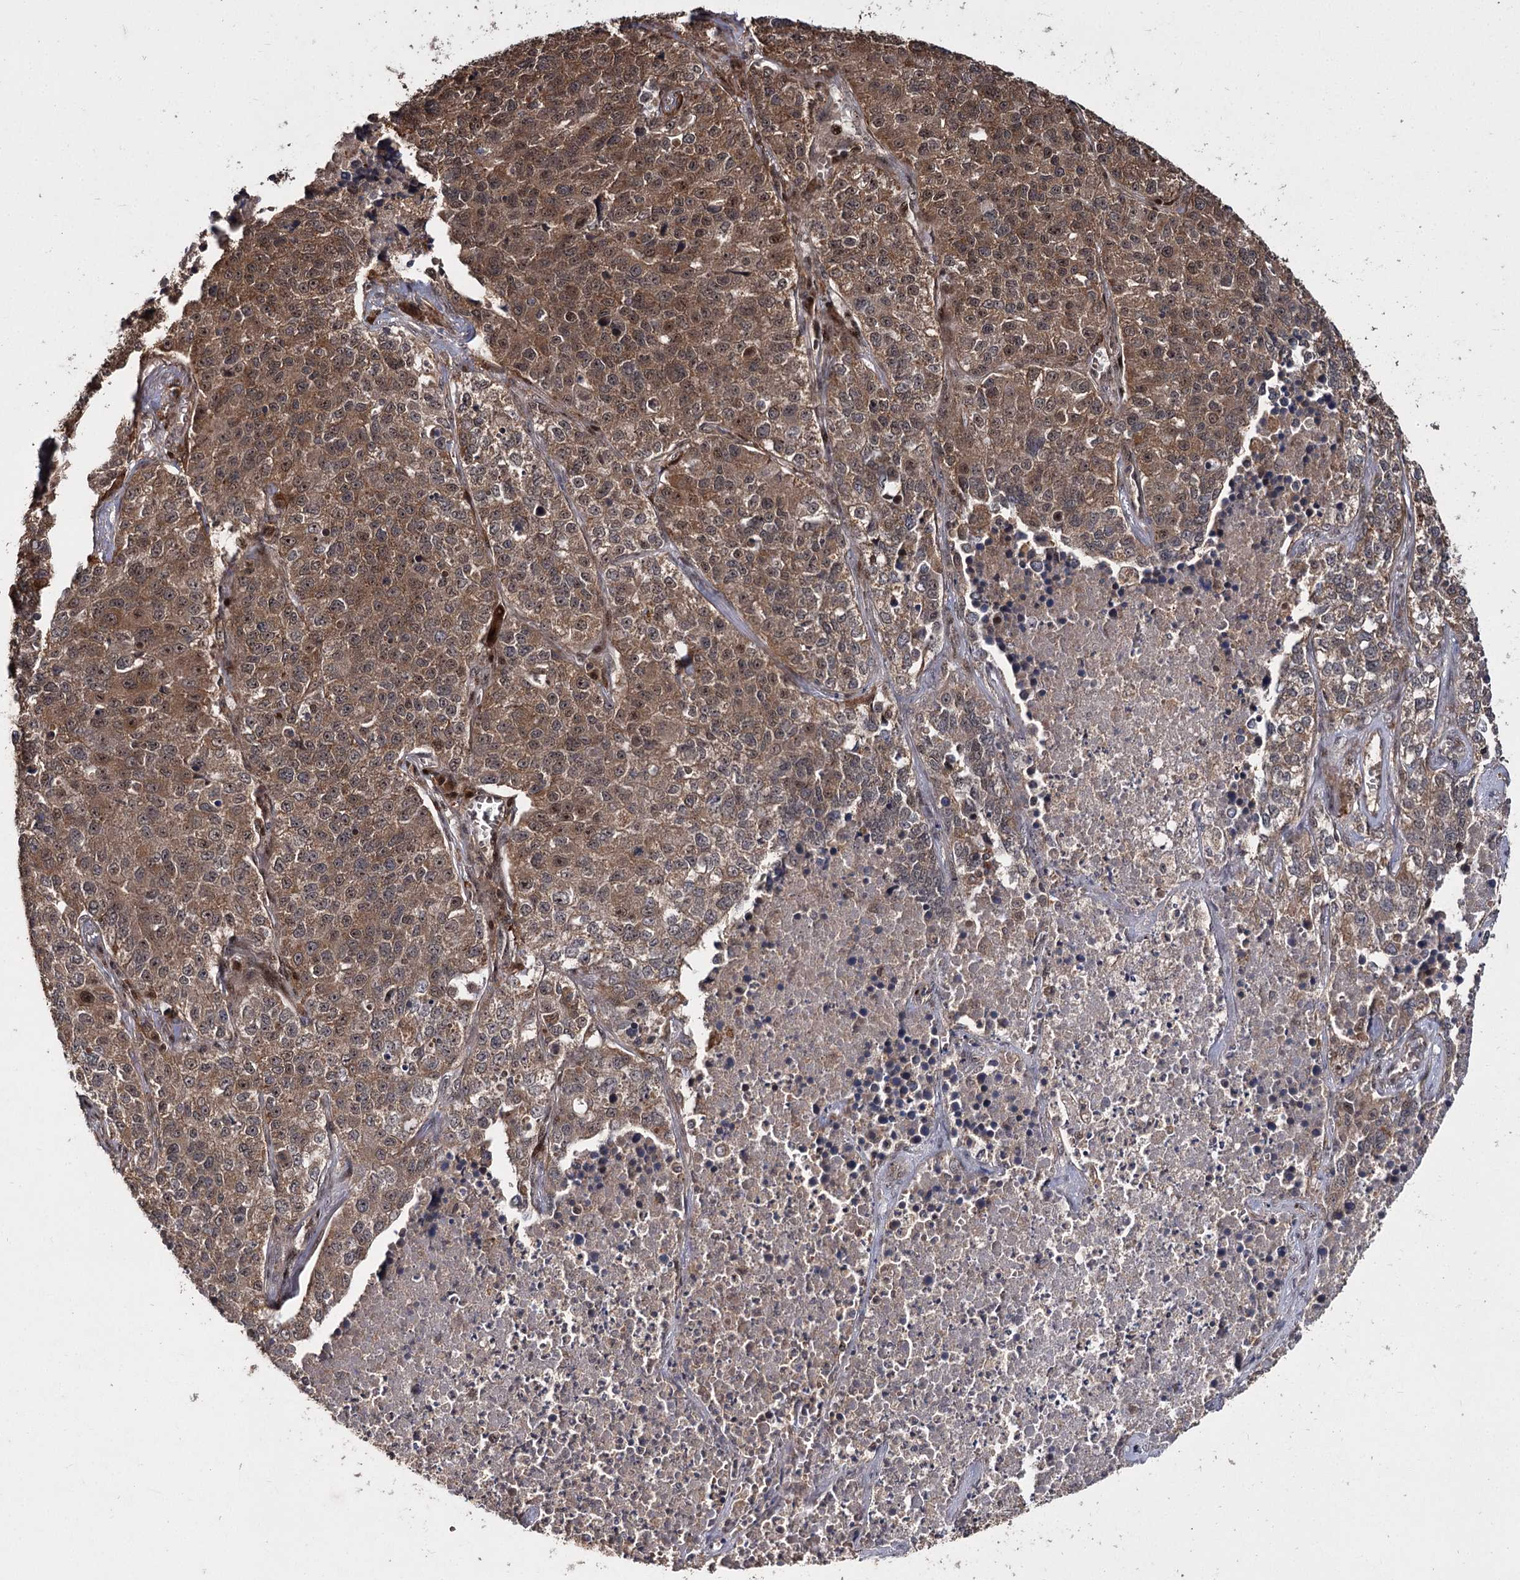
{"staining": {"intensity": "moderate", "quantity": ">75%", "location": "cytoplasmic/membranous,nuclear"}, "tissue": "lung cancer", "cell_type": "Tumor cells", "image_type": "cancer", "snomed": [{"axis": "morphology", "description": "Adenocarcinoma, NOS"}, {"axis": "topography", "description": "Lung"}], "caption": "Lung cancer (adenocarcinoma) stained with DAB IHC displays medium levels of moderate cytoplasmic/membranous and nuclear staining in about >75% of tumor cells. (DAB = brown stain, brightfield microscopy at high magnification).", "gene": "MKNK2", "patient": {"sex": "male", "age": 49}}